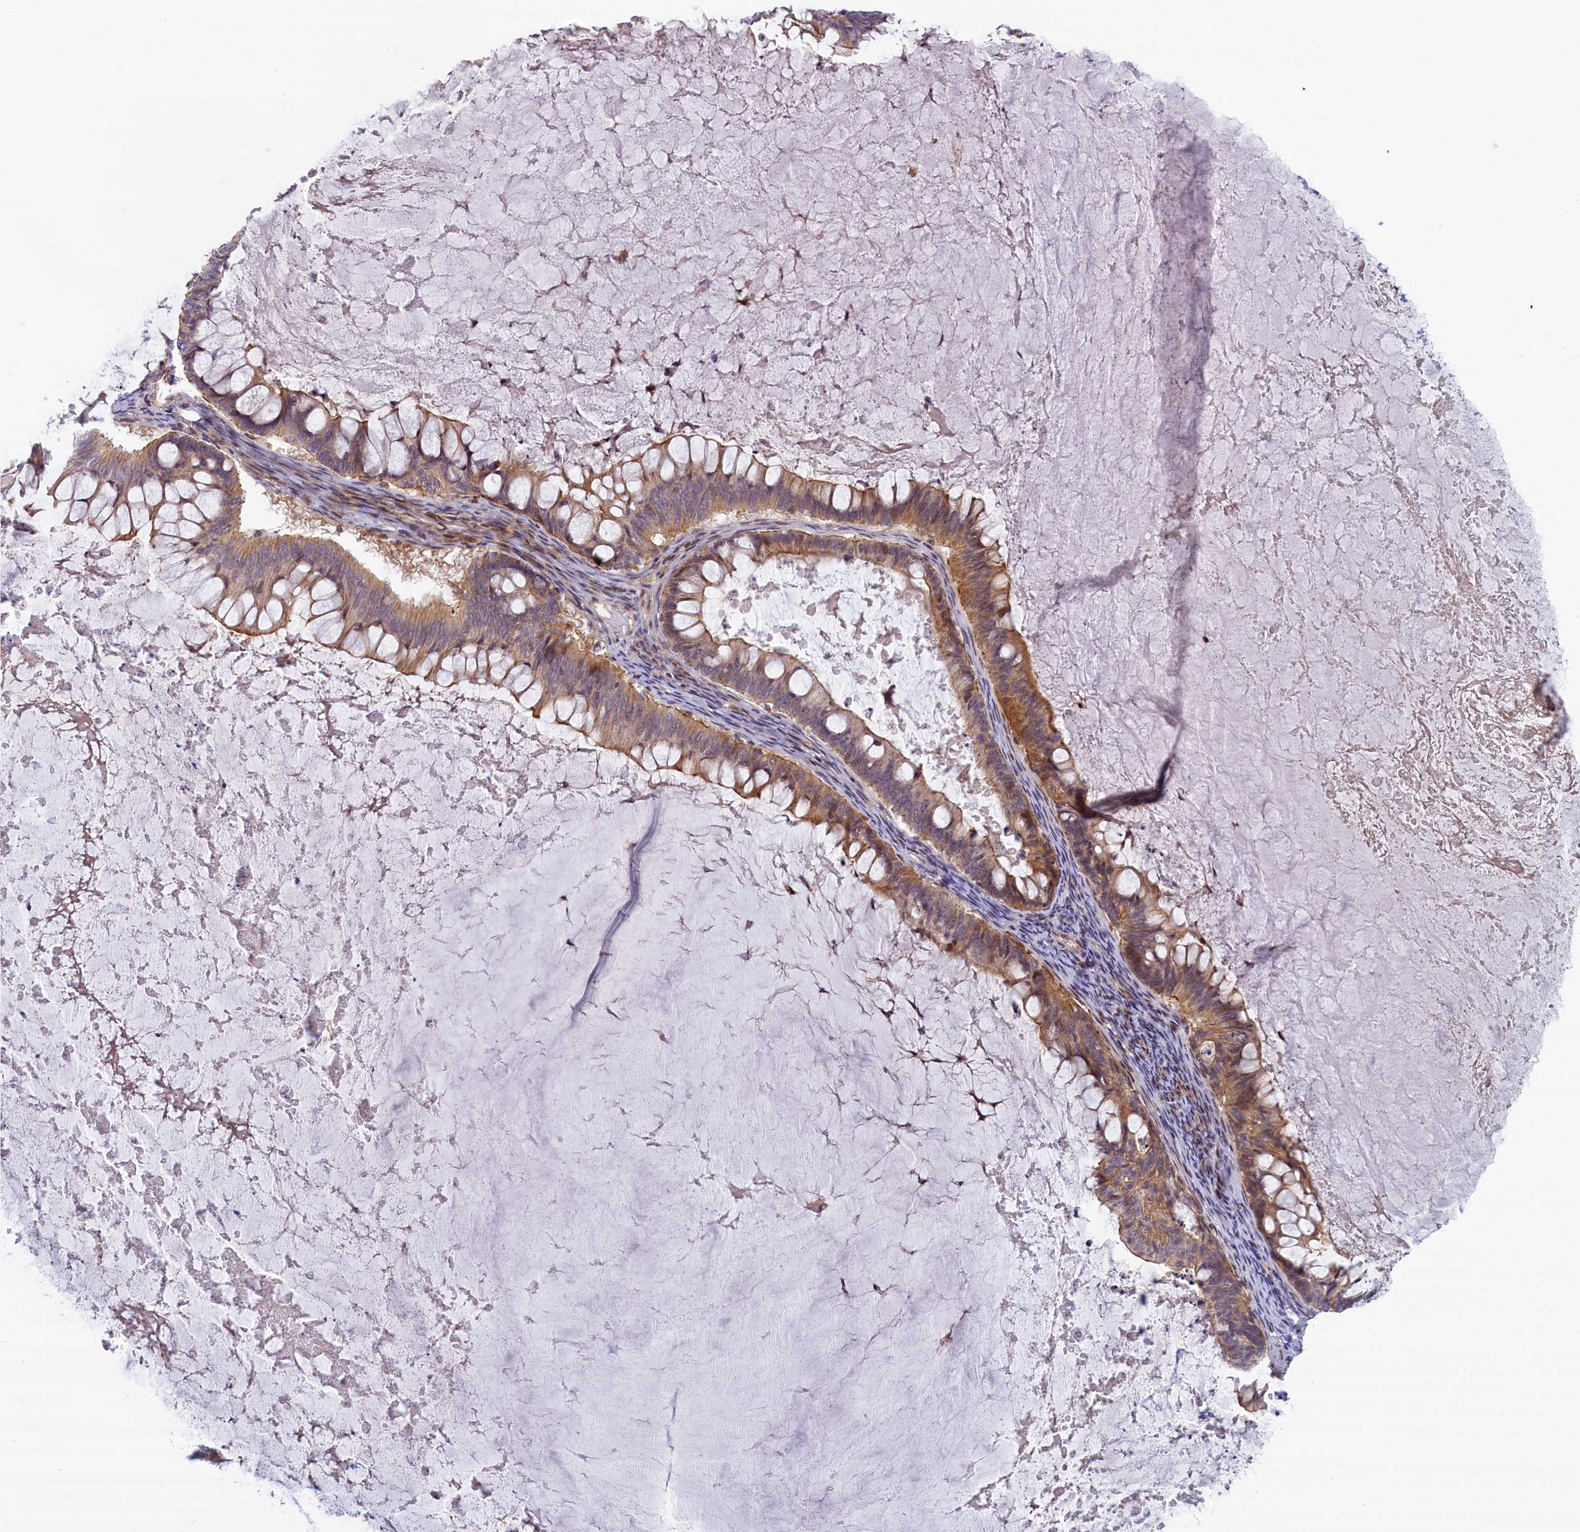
{"staining": {"intensity": "moderate", "quantity": ">75%", "location": "cytoplasmic/membranous"}, "tissue": "ovarian cancer", "cell_type": "Tumor cells", "image_type": "cancer", "snomed": [{"axis": "morphology", "description": "Cystadenocarcinoma, mucinous, NOS"}, {"axis": "topography", "description": "Ovary"}], "caption": "Protein expression analysis of human mucinous cystadenocarcinoma (ovarian) reveals moderate cytoplasmic/membranous staining in about >75% of tumor cells. (DAB (3,3'-diaminobenzidine) IHC with brightfield microscopy, high magnification).", "gene": "CCL23", "patient": {"sex": "female", "age": 61}}